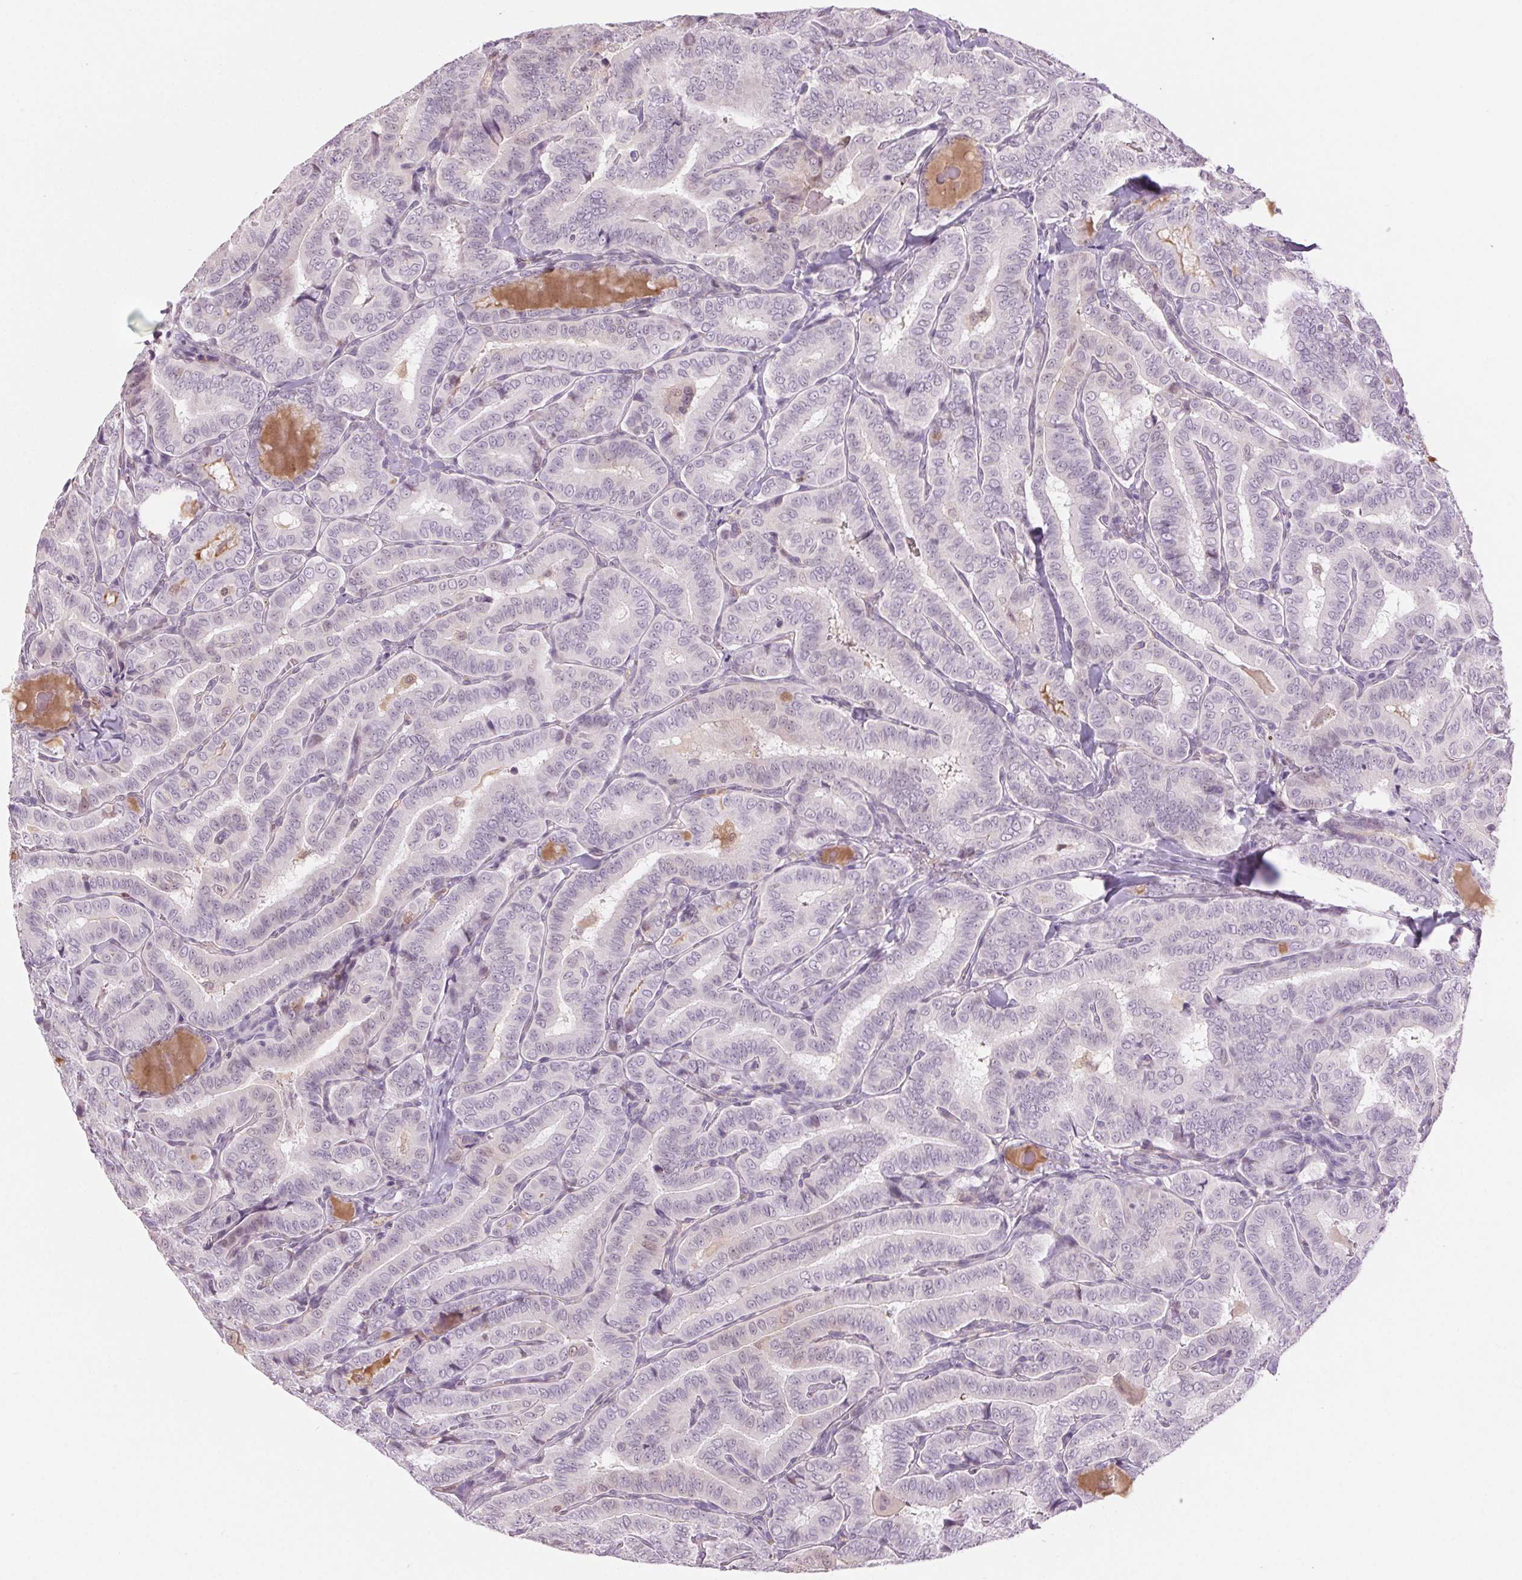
{"staining": {"intensity": "negative", "quantity": "none", "location": "none"}, "tissue": "thyroid cancer", "cell_type": "Tumor cells", "image_type": "cancer", "snomed": [{"axis": "morphology", "description": "Papillary adenocarcinoma, NOS"}, {"axis": "morphology", "description": "Papillary adenoma metastatic"}, {"axis": "topography", "description": "Thyroid gland"}], "caption": "Immunohistochemical staining of human thyroid cancer (papillary adenoma metastatic) demonstrates no significant positivity in tumor cells. (Immunohistochemistry, brightfield microscopy, high magnification).", "gene": "SLC6A19", "patient": {"sex": "female", "age": 50}}